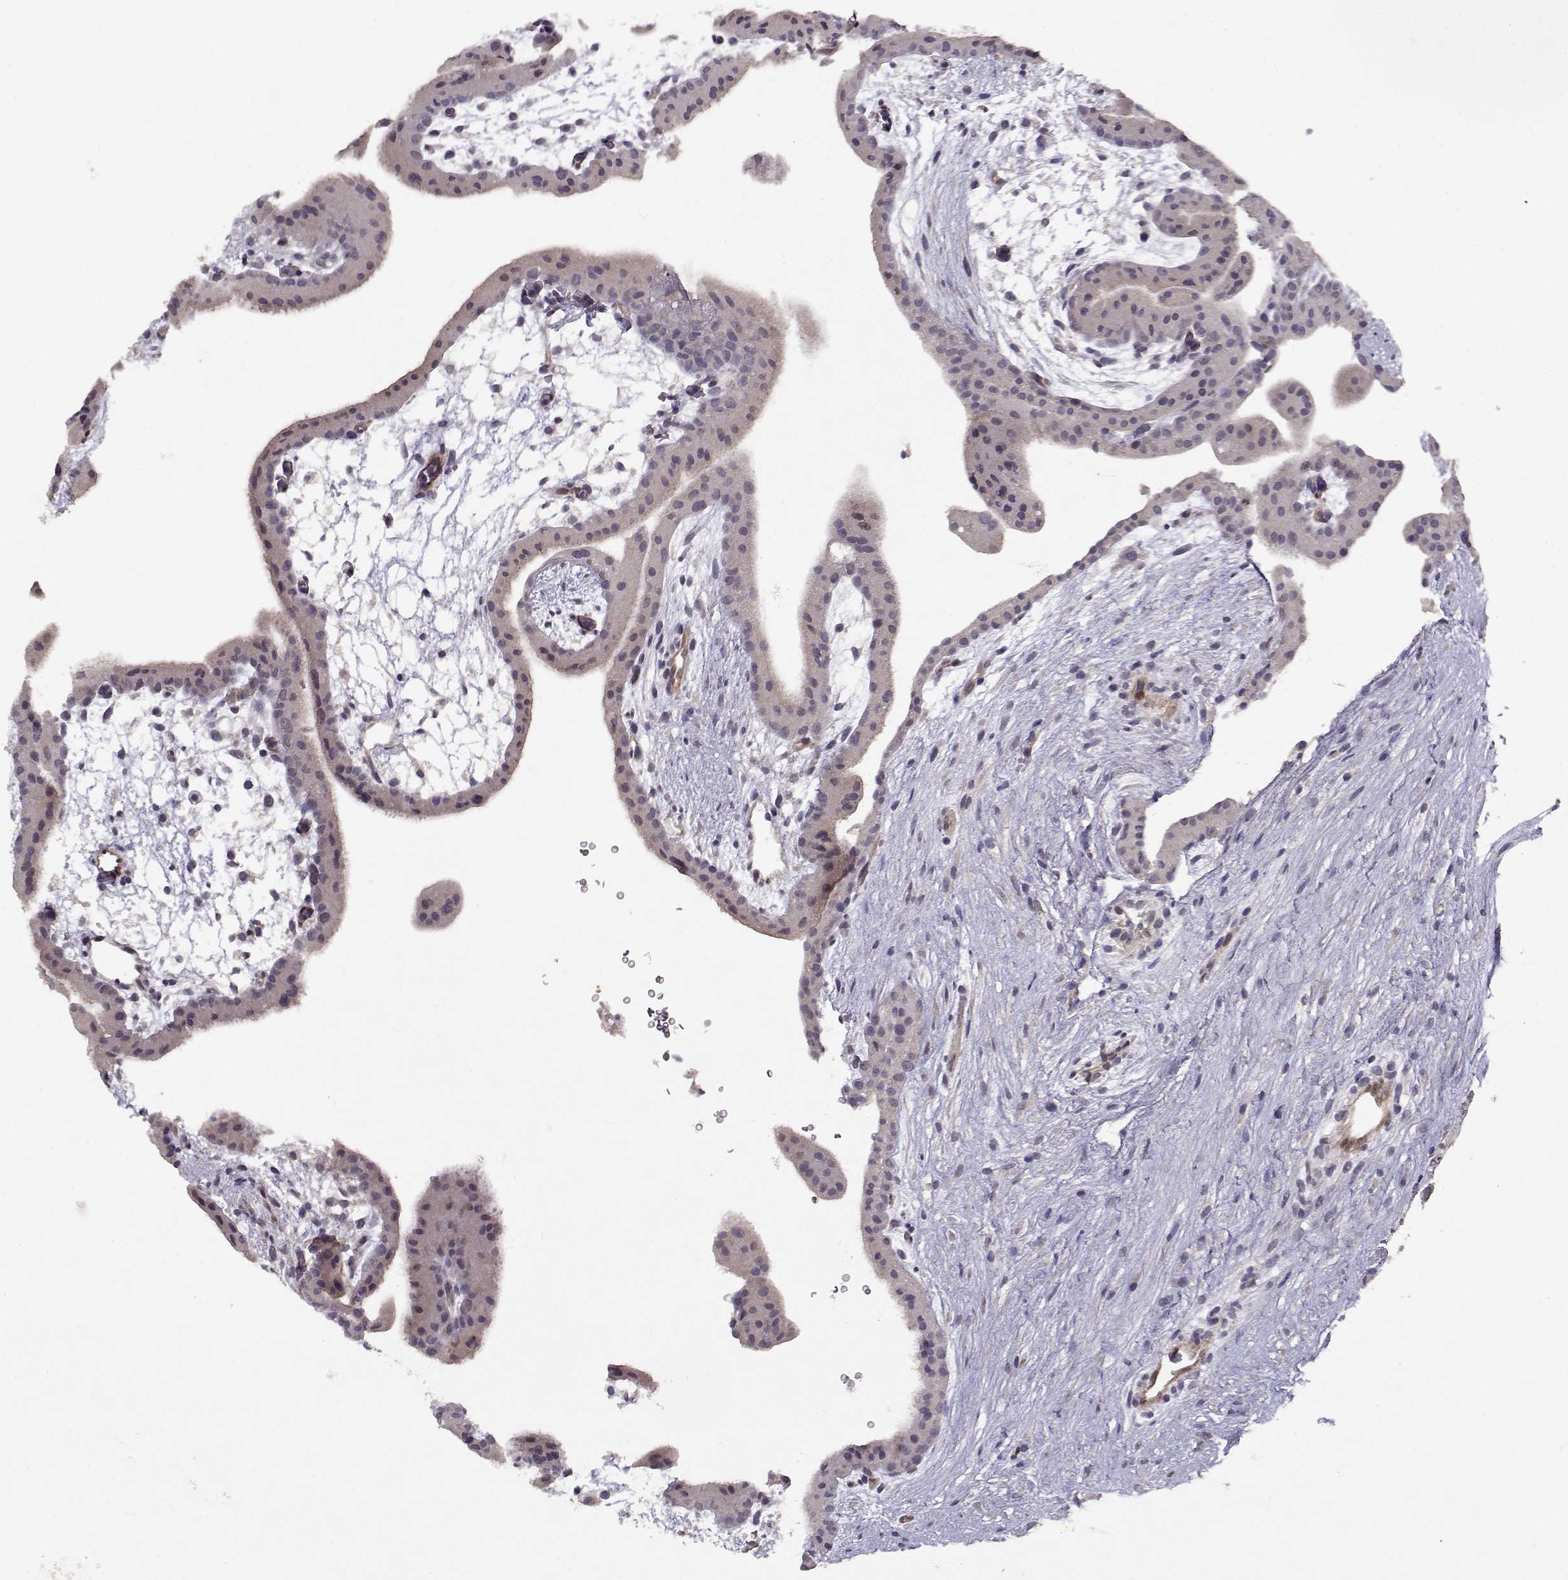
{"staining": {"intensity": "negative", "quantity": "none", "location": "none"}, "tissue": "placenta", "cell_type": "Decidual cells", "image_type": "normal", "snomed": [{"axis": "morphology", "description": "Normal tissue, NOS"}, {"axis": "topography", "description": "Placenta"}], "caption": "Decidual cells show no significant staining in unremarkable placenta. The staining was performed using DAB to visualize the protein expression in brown, while the nuclei were stained in blue with hematoxylin (Magnification: 20x).", "gene": "BMX", "patient": {"sex": "female", "age": 19}}